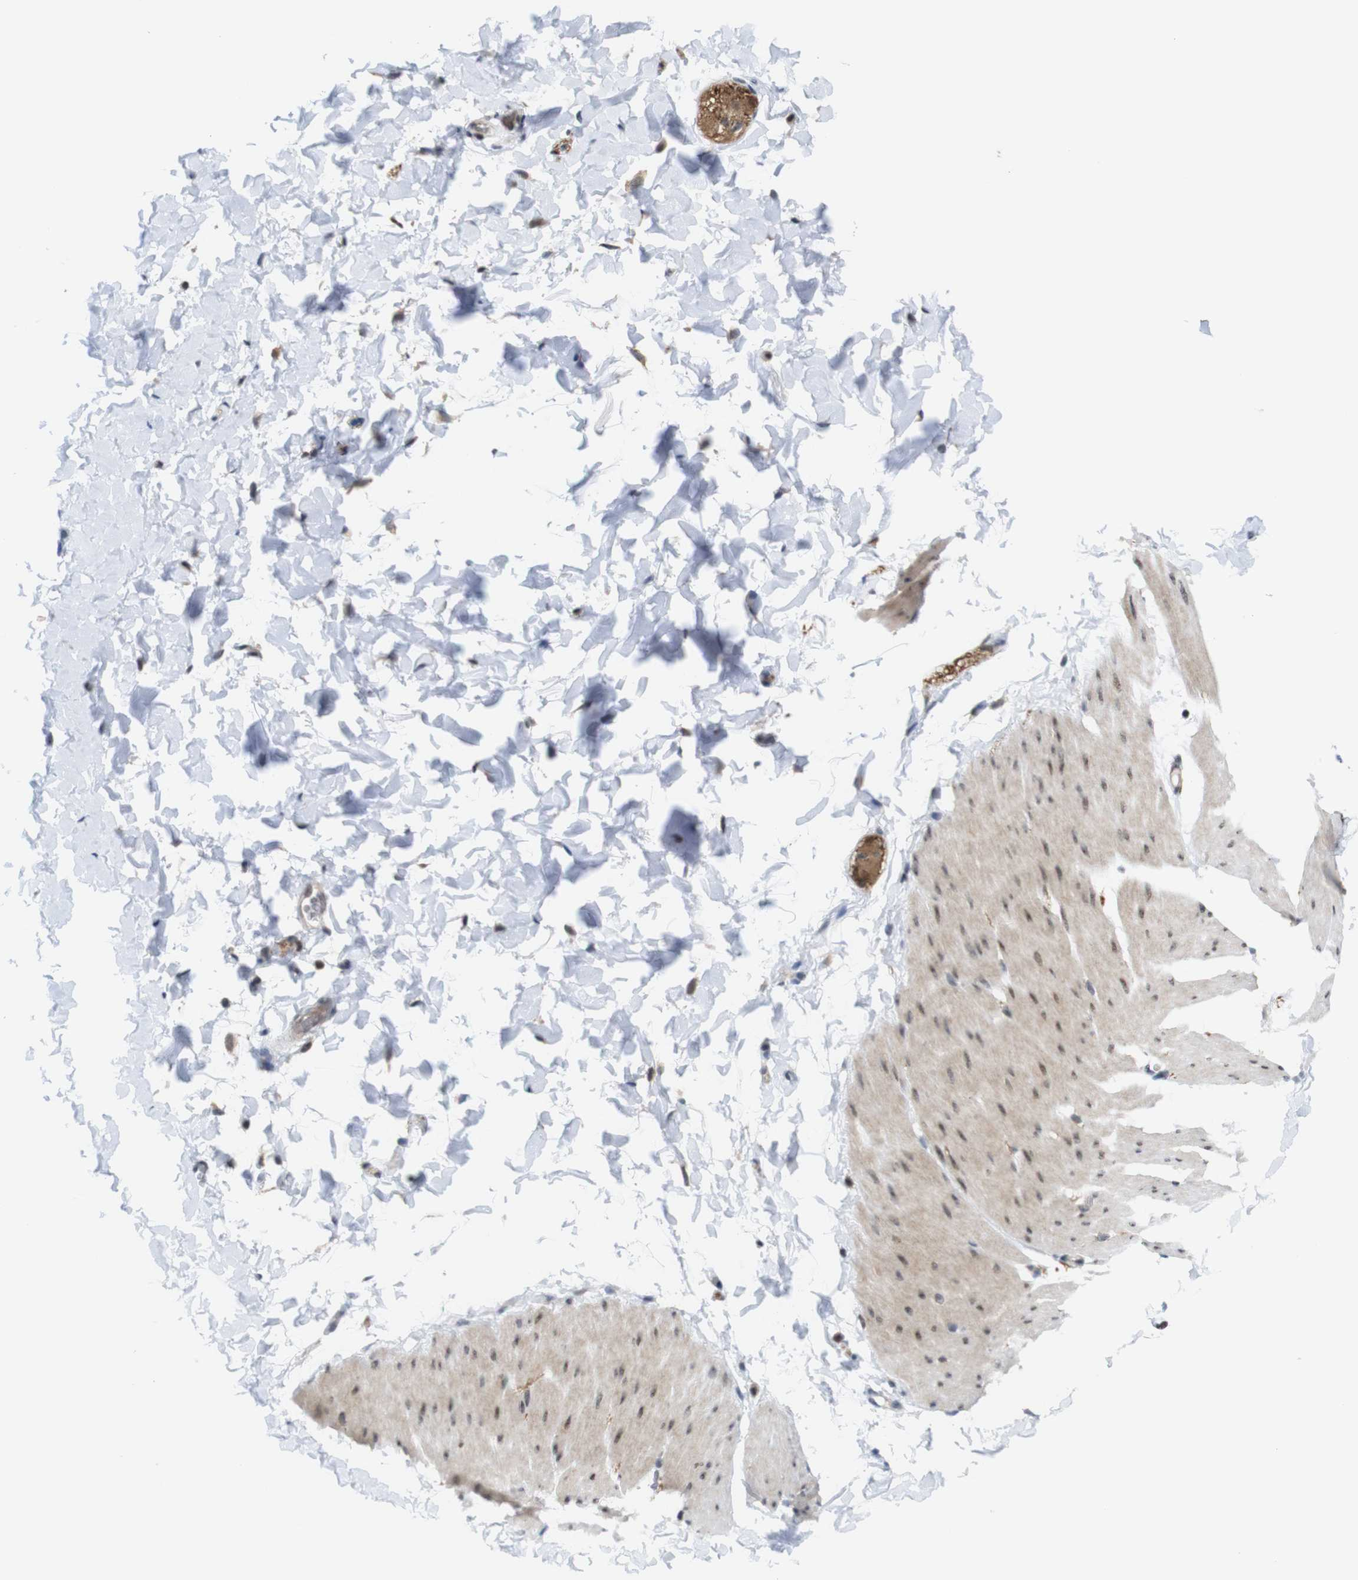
{"staining": {"intensity": "moderate", "quantity": "25%-75%", "location": "cytoplasmic/membranous,nuclear"}, "tissue": "smooth muscle", "cell_type": "Smooth muscle cells", "image_type": "normal", "snomed": [{"axis": "morphology", "description": "Normal tissue, NOS"}, {"axis": "topography", "description": "Smooth muscle"}, {"axis": "topography", "description": "Colon"}], "caption": "Immunohistochemistry (IHC) of benign human smooth muscle exhibits medium levels of moderate cytoplasmic/membranous,nuclear expression in about 25%-75% of smooth muscle cells.", "gene": "PNMA8A", "patient": {"sex": "male", "age": 67}}